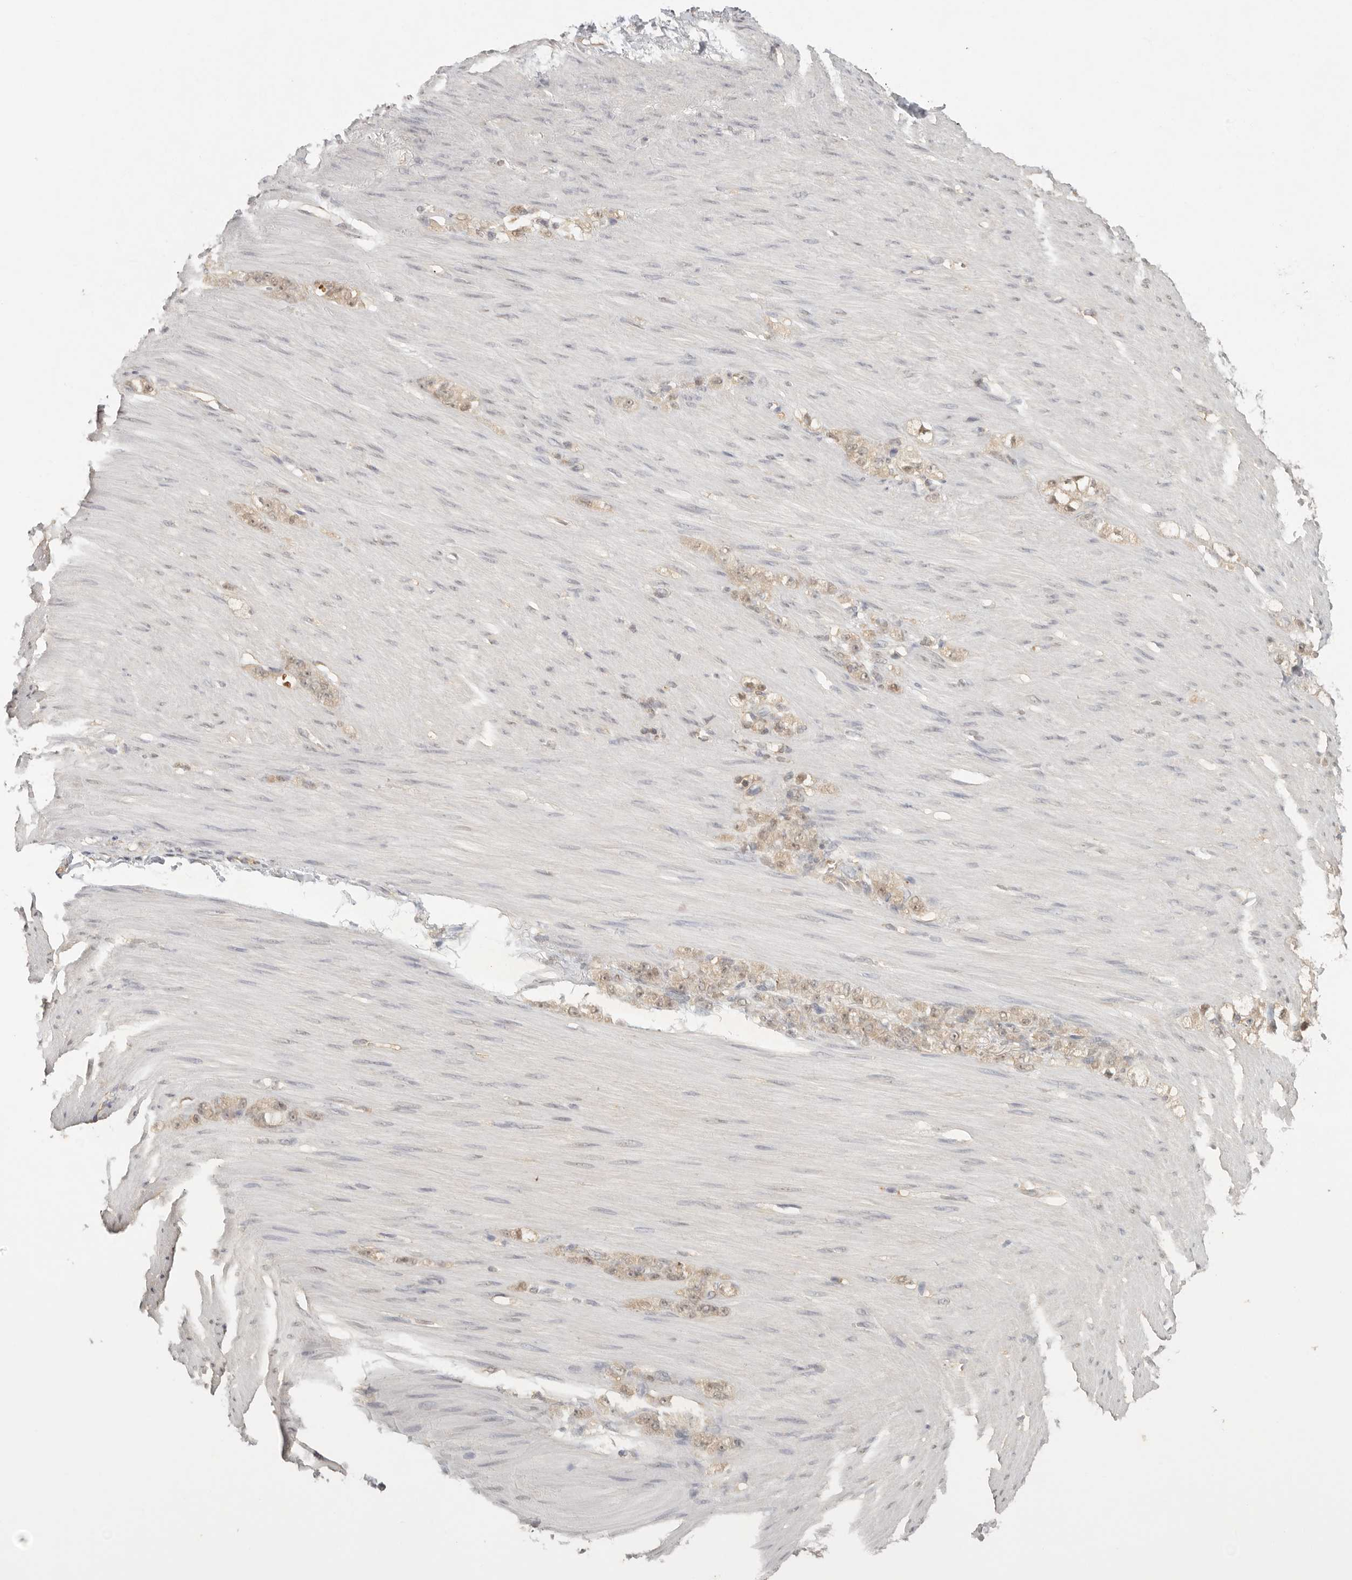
{"staining": {"intensity": "weak", "quantity": ">75%", "location": "cytoplasmic/membranous,nuclear"}, "tissue": "stomach cancer", "cell_type": "Tumor cells", "image_type": "cancer", "snomed": [{"axis": "morphology", "description": "Normal tissue, NOS"}, {"axis": "morphology", "description": "Adenocarcinoma, NOS"}, {"axis": "topography", "description": "Stomach"}], "caption": "Stomach cancer stained with a brown dye shows weak cytoplasmic/membranous and nuclear positive staining in approximately >75% of tumor cells.", "gene": "PSMA5", "patient": {"sex": "male", "age": 82}}